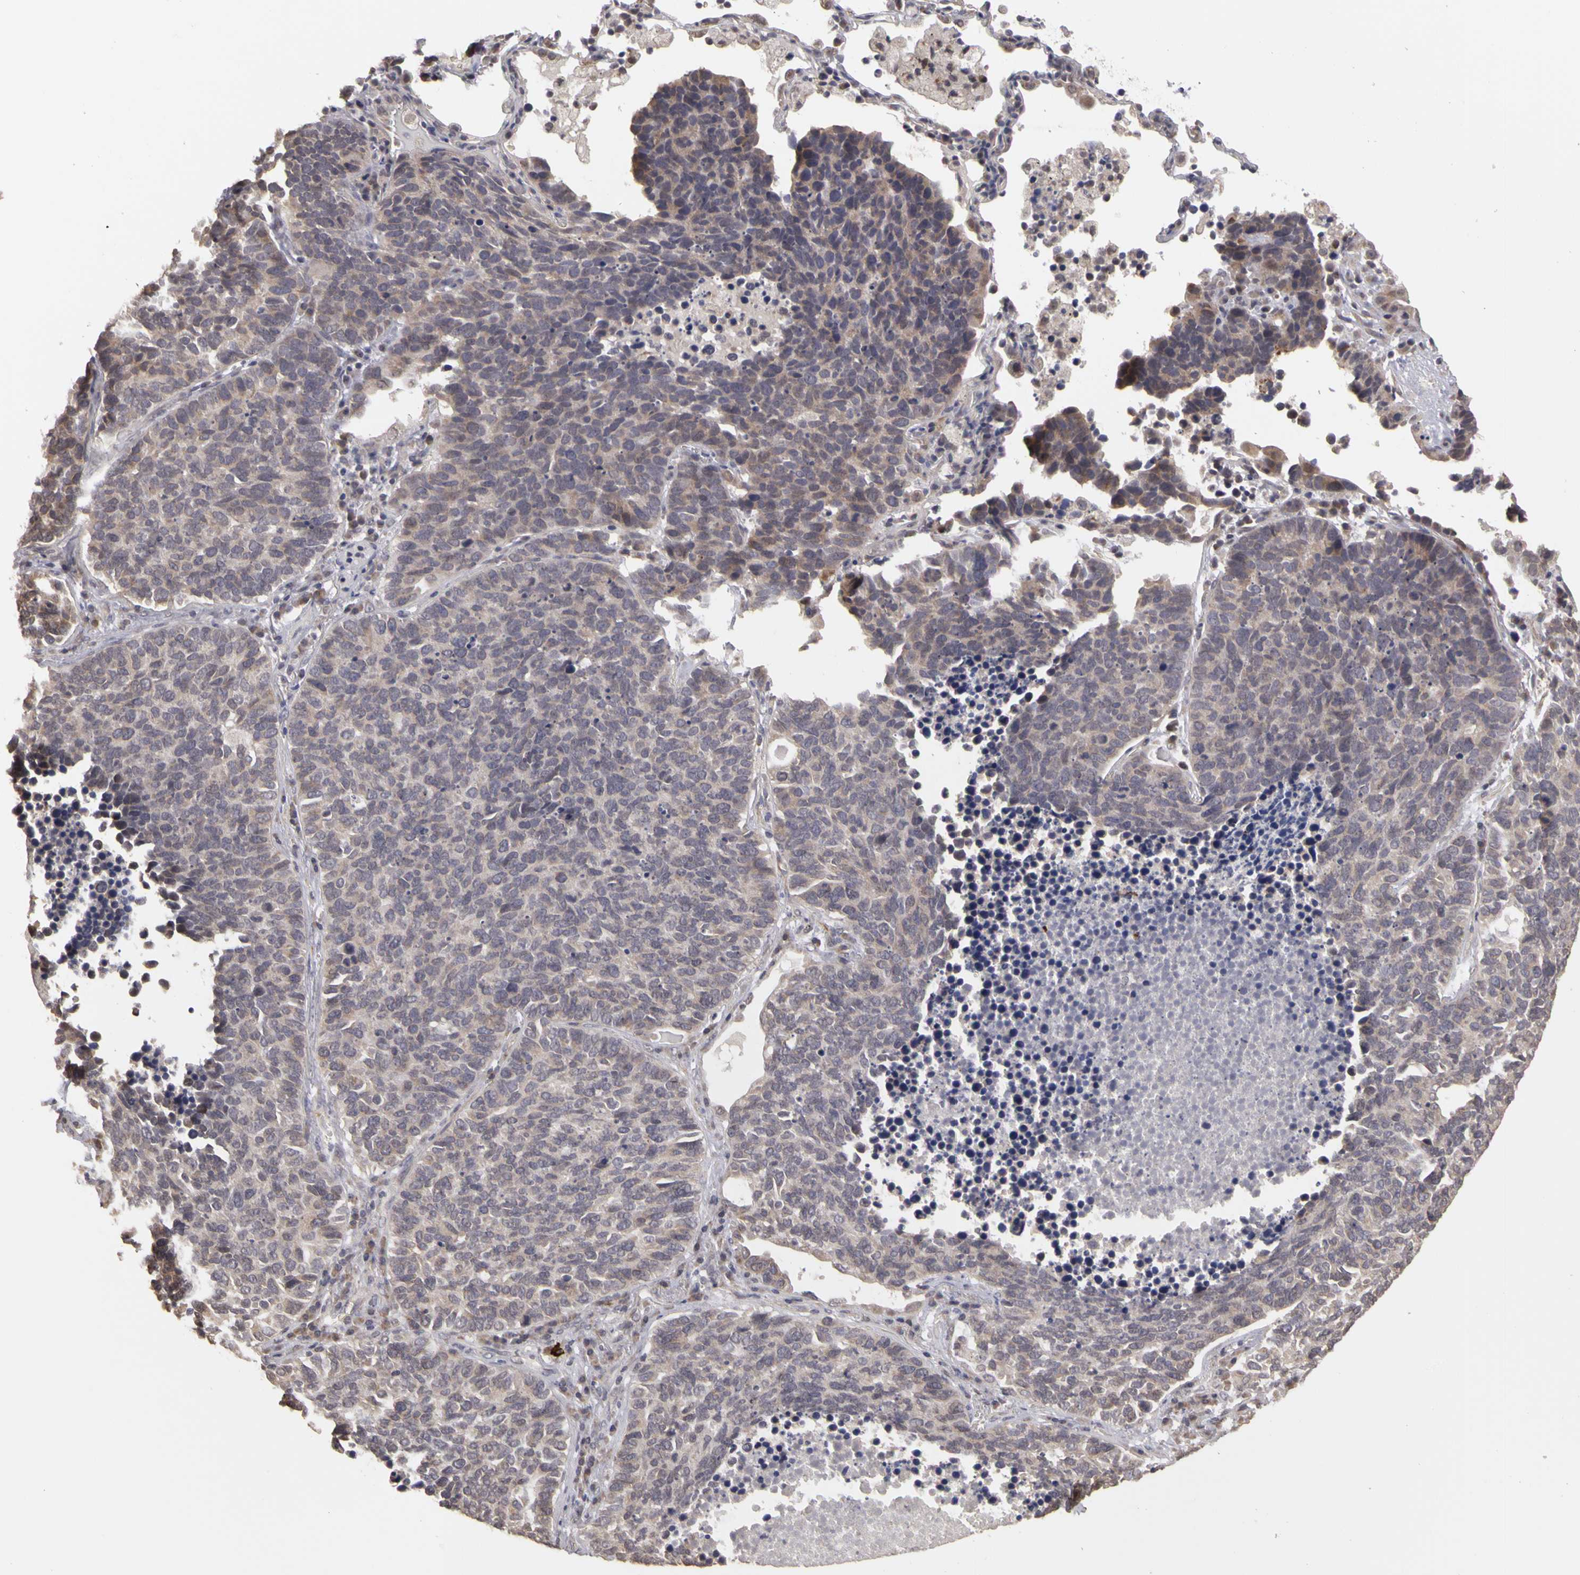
{"staining": {"intensity": "weak", "quantity": "<25%", "location": "cytoplasmic/membranous"}, "tissue": "lung cancer", "cell_type": "Tumor cells", "image_type": "cancer", "snomed": [{"axis": "morphology", "description": "Neoplasm, malignant, NOS"}, {"axis": "topography", "description": "Lung"}], "caption": "DAB (3,3'-diaminobenzidine) immunohistochemical staining of human neoplasm (malignant) (lung) reveals no significant expression in tumor cells. (Stains: DAB (3,3'-diaminobenzidine) immunohistochemistry with hematoxylin counter stain, Microscopy: brightfield microscopy at high magnification).", "gene": "FRMD7", "patient": {"sex": "female", "age": 75}}